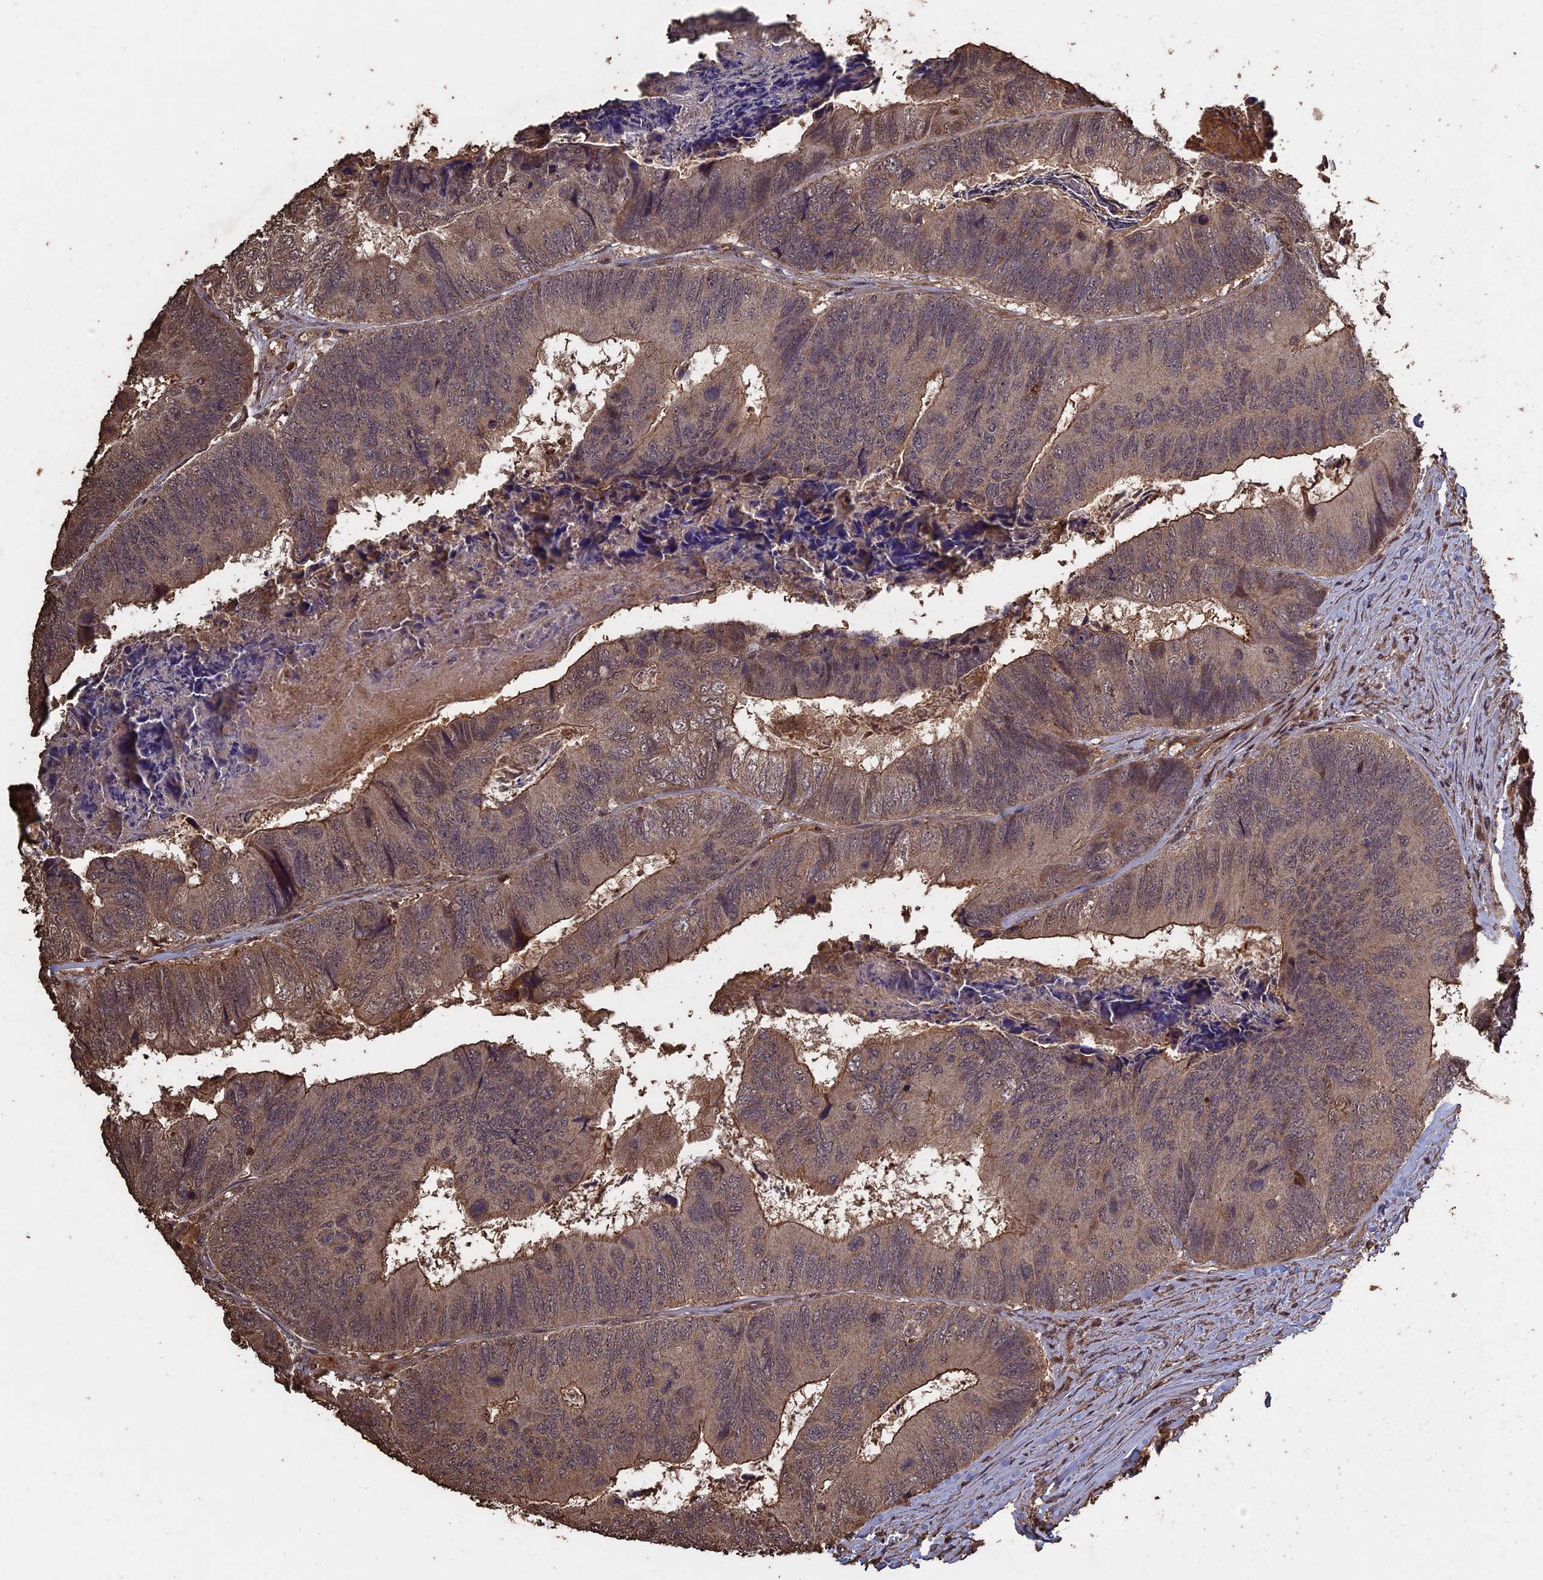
{"staining": {"intensity": "moderate", "quantity": "25%-75%", "location": "cytoplasmic/membranous"}, "tissue": "colorectal cancer", "cell_type": "Tumor cells", "image_type": "cancer", "snomed": [{"axis": "morphology", "description": "Adenocarcinoma, NOS"}, {"axis": "topography", "description": "Colon"}], "caption": "Moderate cytoplasmic/membranous protein expression is appreciated in approximately 25%-75% of tumor cells in colorectal cancer (adenocarcinoma). (Stains: DAB (3,3'-diaminobenzidine) in brown, nuclei in blue, Microscopy: brightfield microscopy at high magnification).", "gene": "HUNK", "patient": {"sex": "female", "age": 67}}